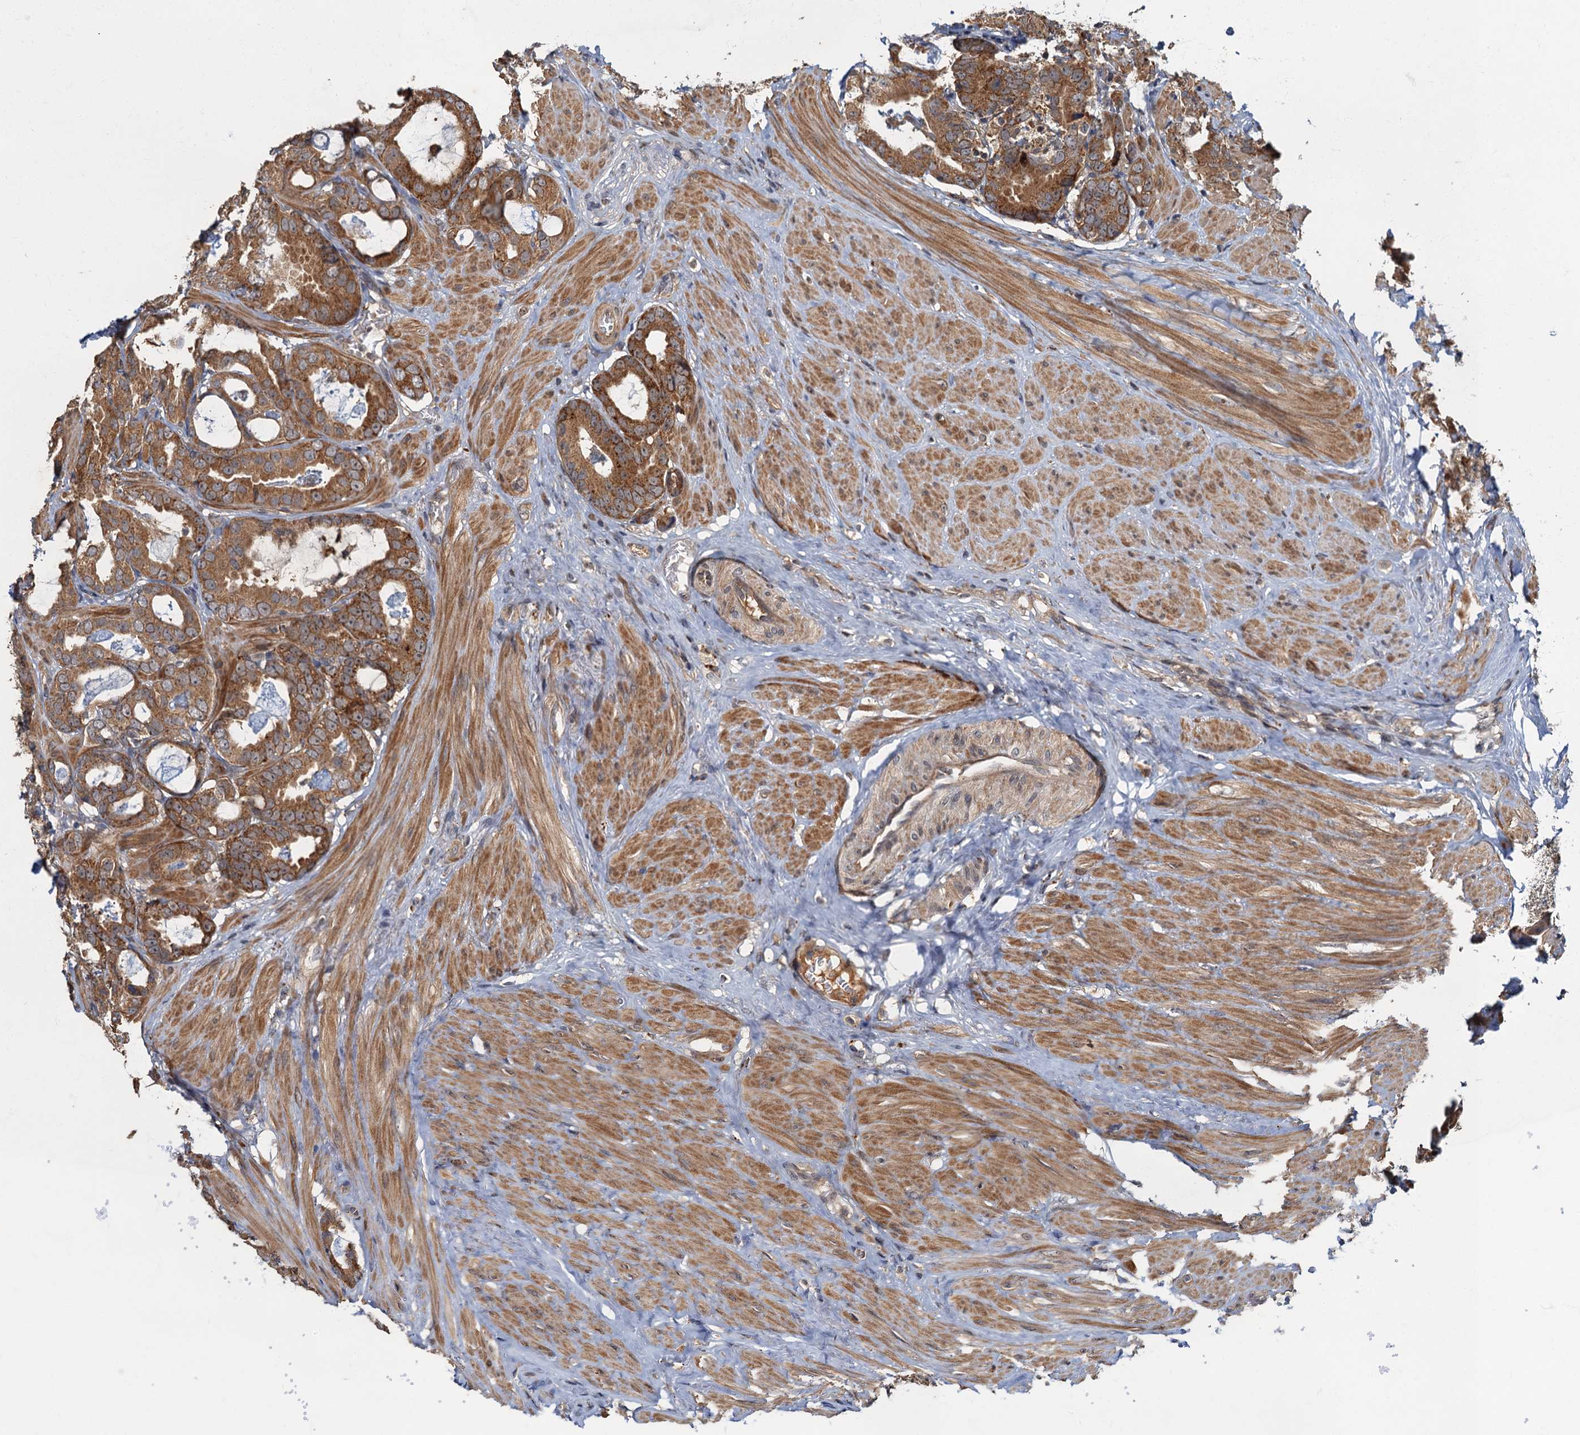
{"staining": {"intensity": "moderate", "quantity": ">75%", "location": "cytoplasmic/membranous"}, "tissue": "prostate cancer", "cell_type": "Tumor cells", "image_type": "cancer", "snomed": [{"axis": "morphology", "description": "Adenocarcinoma, Low grade"}, {"axis": "topography", "description": "Prostate"}], "caption": "Human prostate low-grade adenocarcinoma stained with a brown dye demonstrates moderate cytoplasmic/membranous positive staining in about >75% of tumor cells.", "gene": "WDCP", "patient": {"sex": "male", "age": 71}}